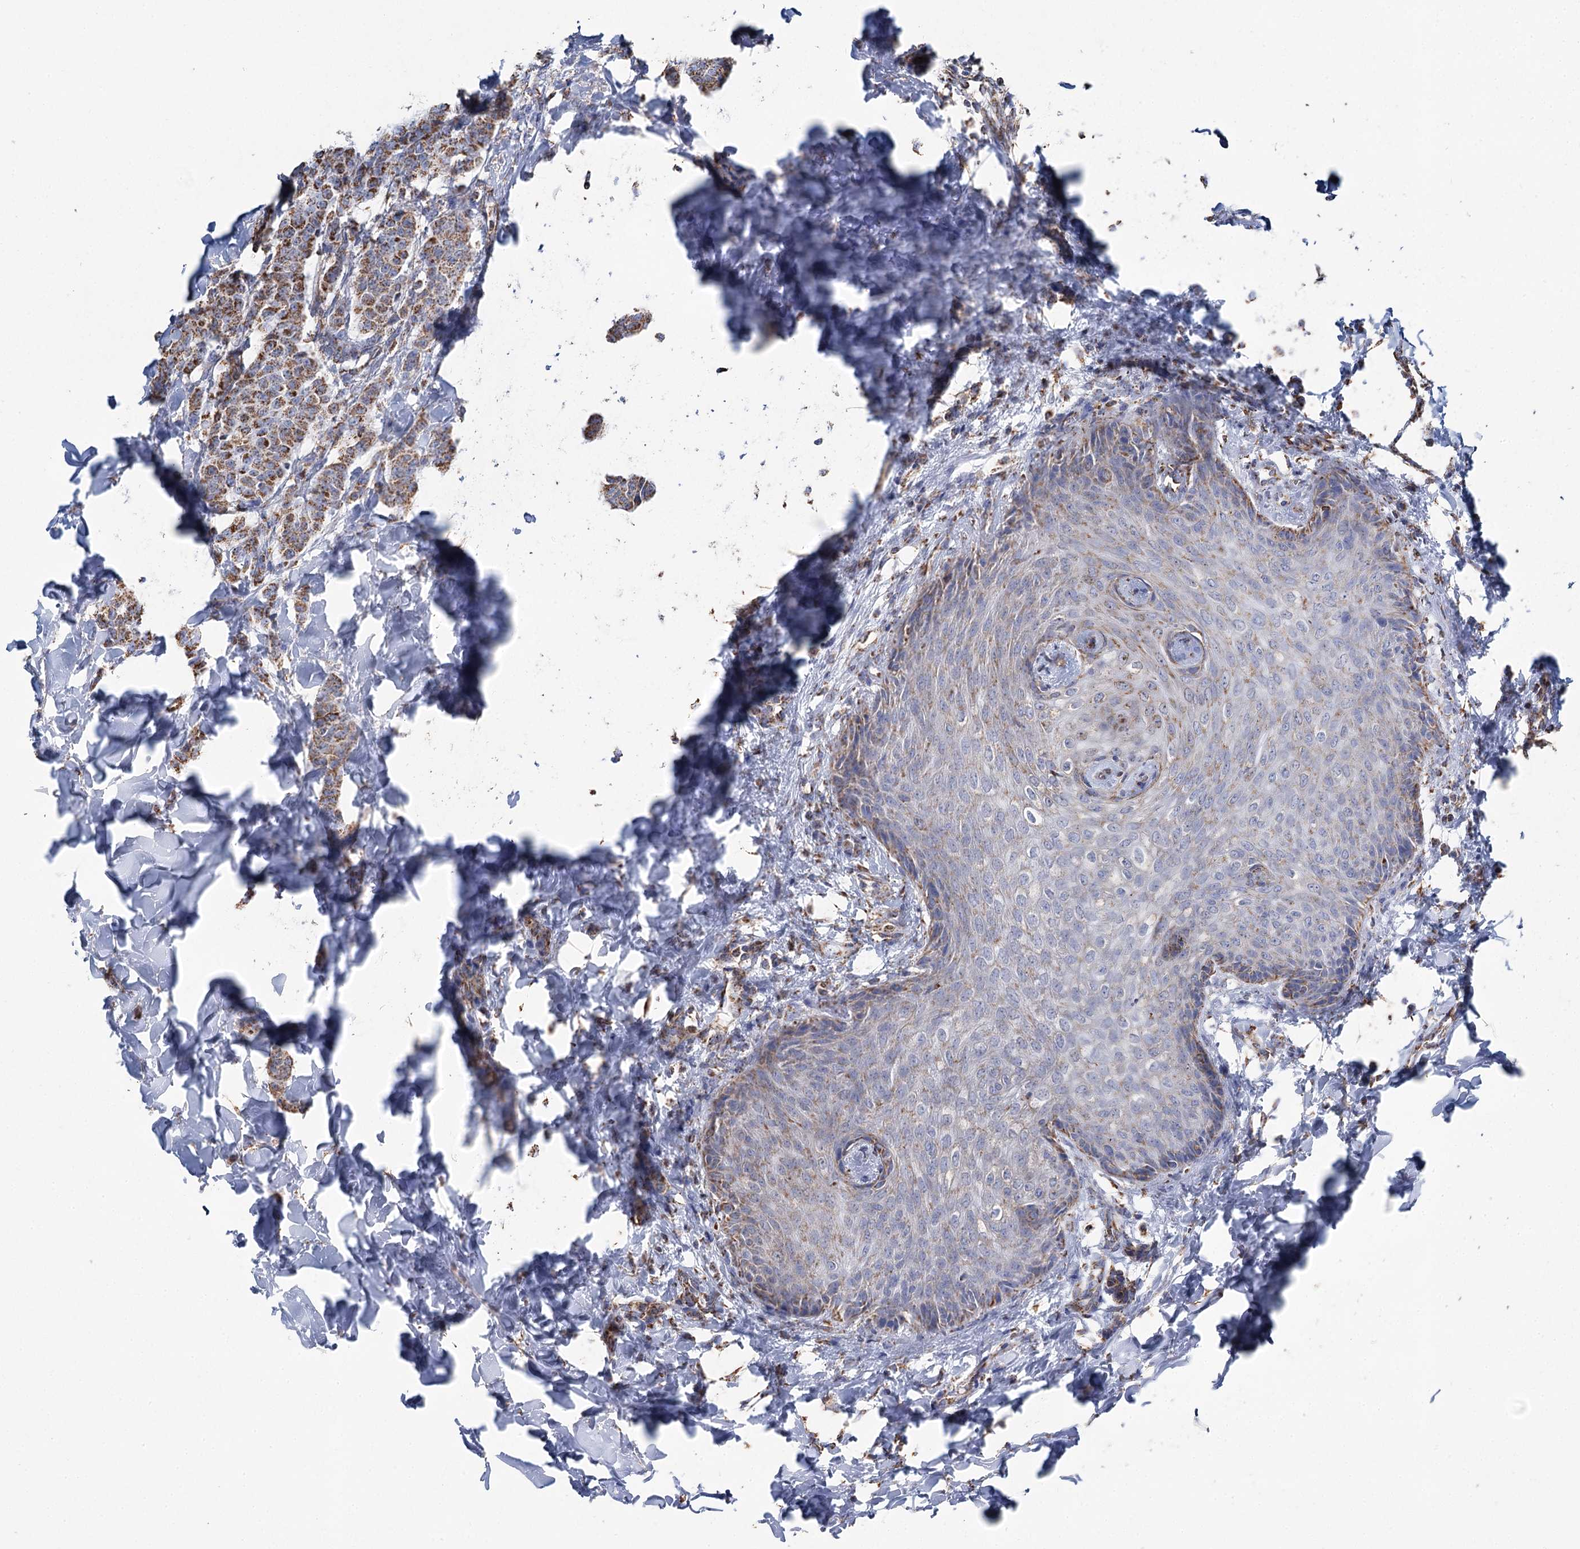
{"staining": {"intensity": "moderate", "quantity": ">75%", "location": "cytoplasmic/membranous"}, "tissue": "breast cancer", "cell_type": "Tumor cells", "image_type": "cancer", "snomed": [{"axis": "morphology", "description": "Duct carcinoma"}, {"axis": "topography", "description": "Breast"}], "caption": "Approximately >75% of tumor cells in breast cancer (infiltrating ductal carcinoma) display moderate cytoplasmic/membranous protein staining as visualized by brown immunohistochemical staining.", "gene": "MRPL44", "patient": {"sex": "female", "age": 40}}